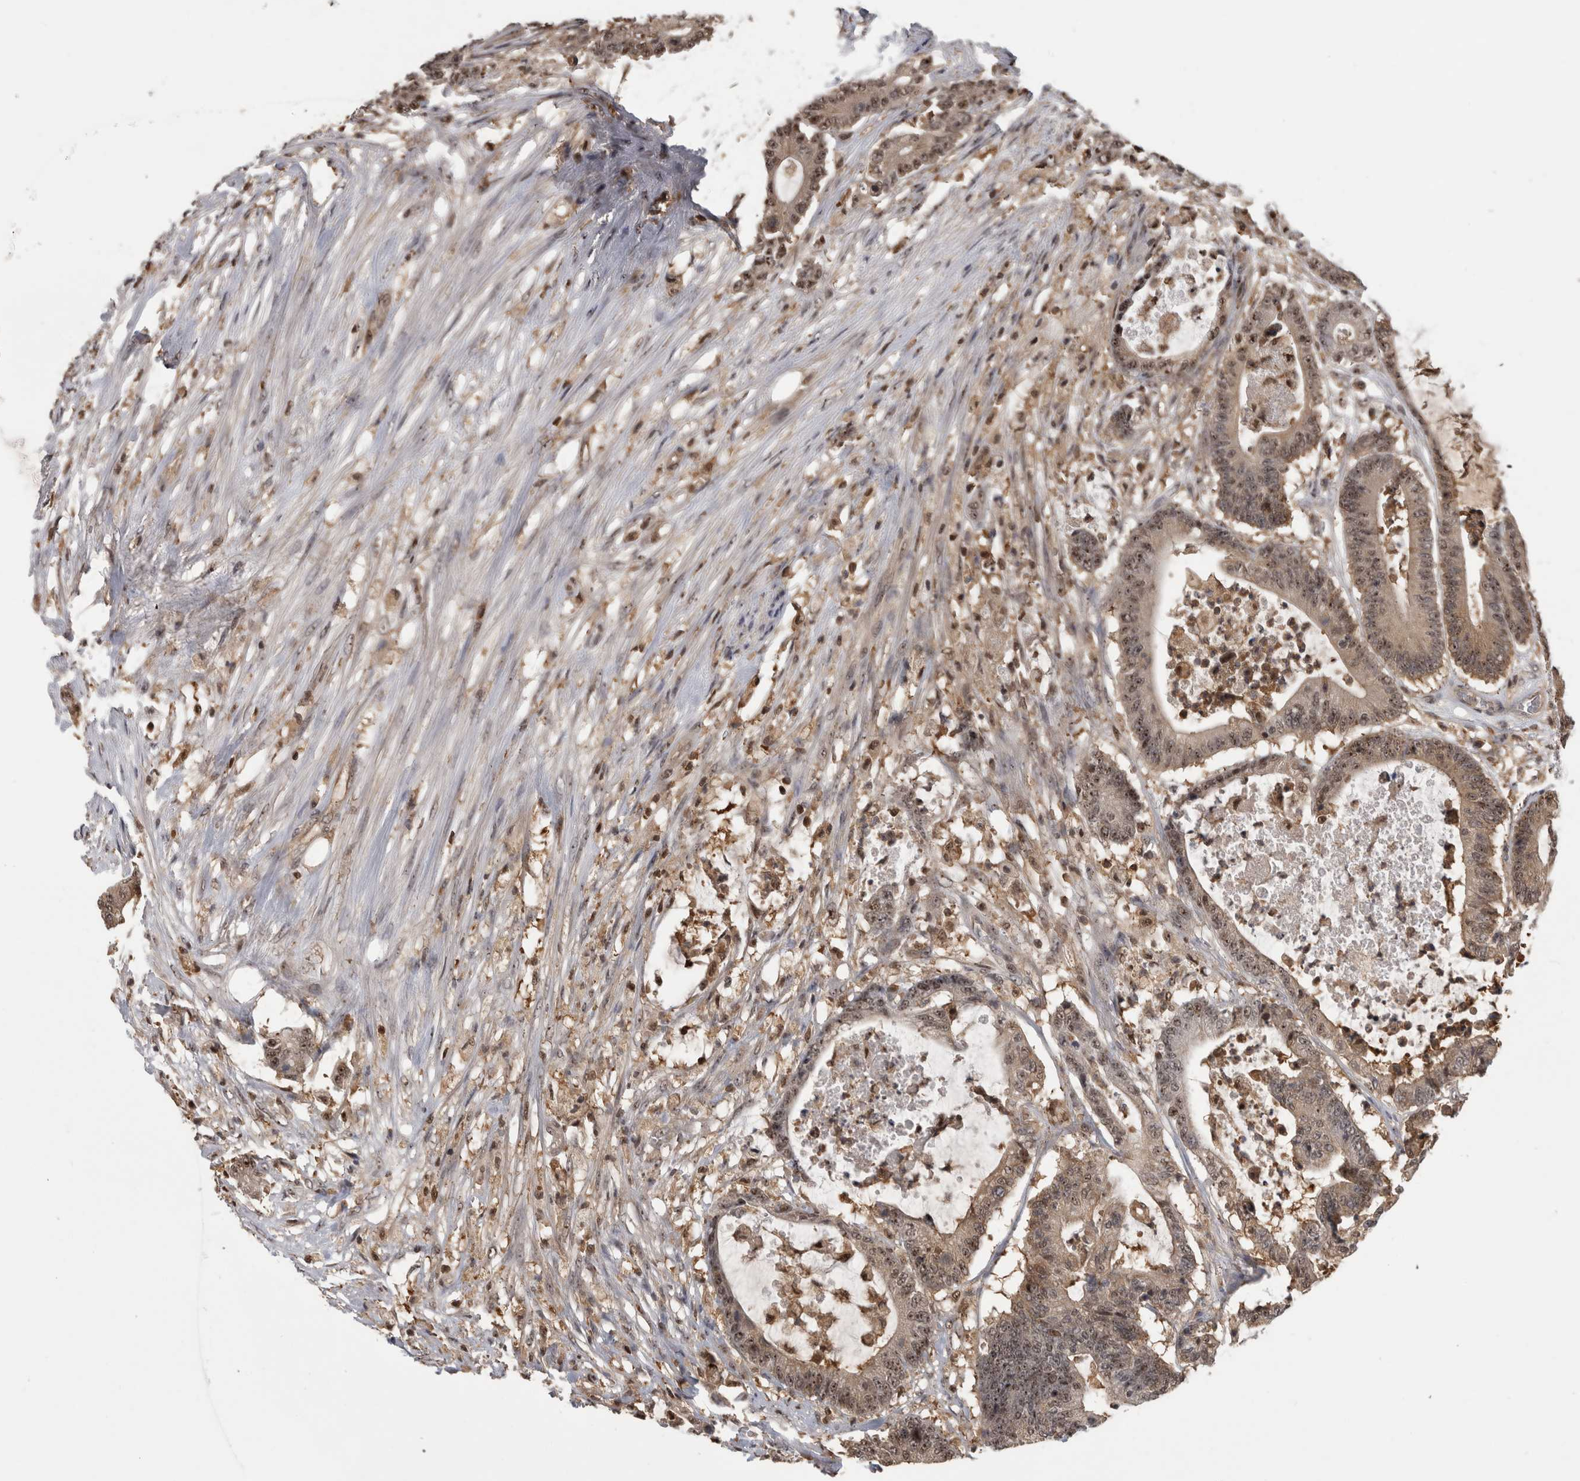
{"staining": {"intensity": "moderate", "quantity": ">75%", "location": "nuclear"}, "tissue": "colorectal cancer", "cell_type": "Tumor cells", "image_type": "cancer", "snomed": [{"axis": "morphology", "description": "Adenocarcinoma, NOS"}, {"axis": "topography", "description": "Colon"}], "caption": "Adenocarcinoma (colorectal) tissue demonstrates moderate nuclear expression in approximately >75% of tumor cells, visualized by immunohistochemistry.", "gene": "TDRD7", "patient": {"sex": "female", "age": 84}}